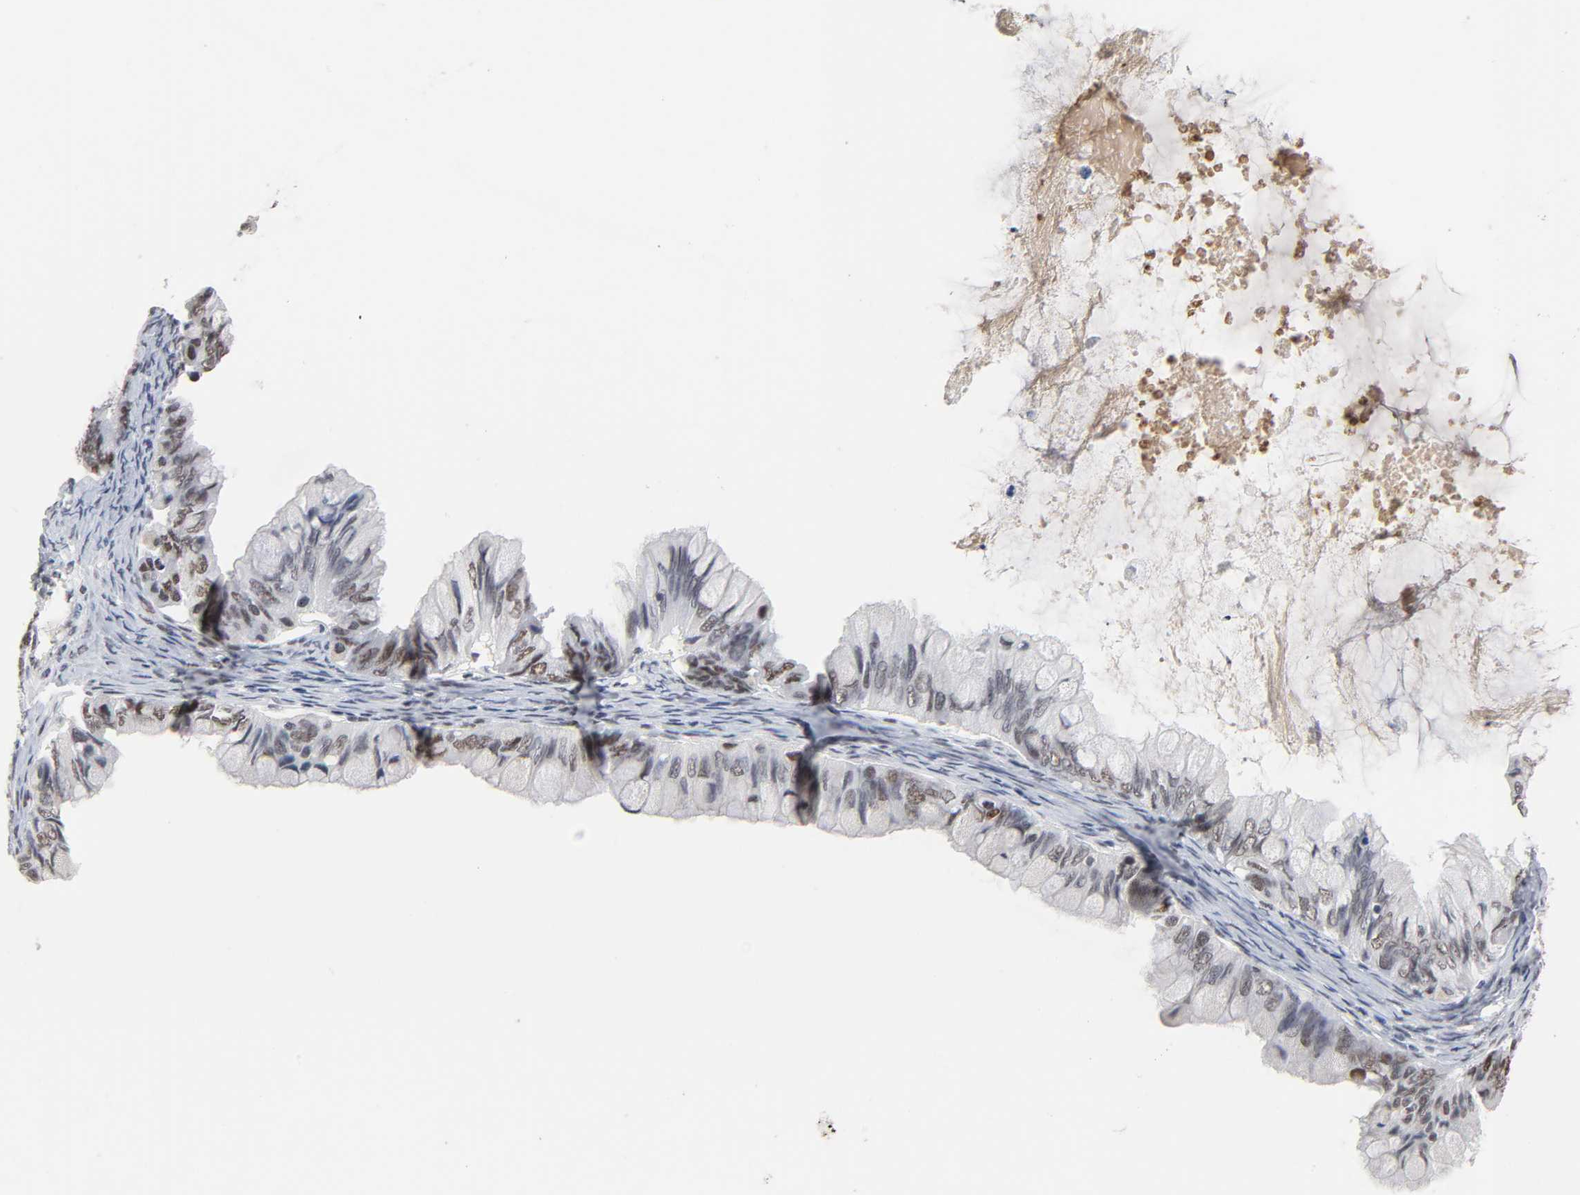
{"staining": {"intensity": "weak", "quantity": "25%-75%", "location": "nuclear"}, "tissue": "ovarian cancer", "cell_type": "Tumor cells", "image_type": "cancer", "snomed": [{"axis": "morphology", "description": "Cystadenocarcinoma, mucinous, NOS"}, {"axis": "topography", "description": "Ovary"}], "caption": "Immunohistochemical staining of ovarian cancer displays low levels of weak nuclear positivity in about 25%-75% of tumor cells. Using DAB (brown) and hematoxylin (blue) stains, captured at high magnification using brightfield microscopy.", "gene": "TRIM33", "patient": {"sex": "female", "age": 80}}